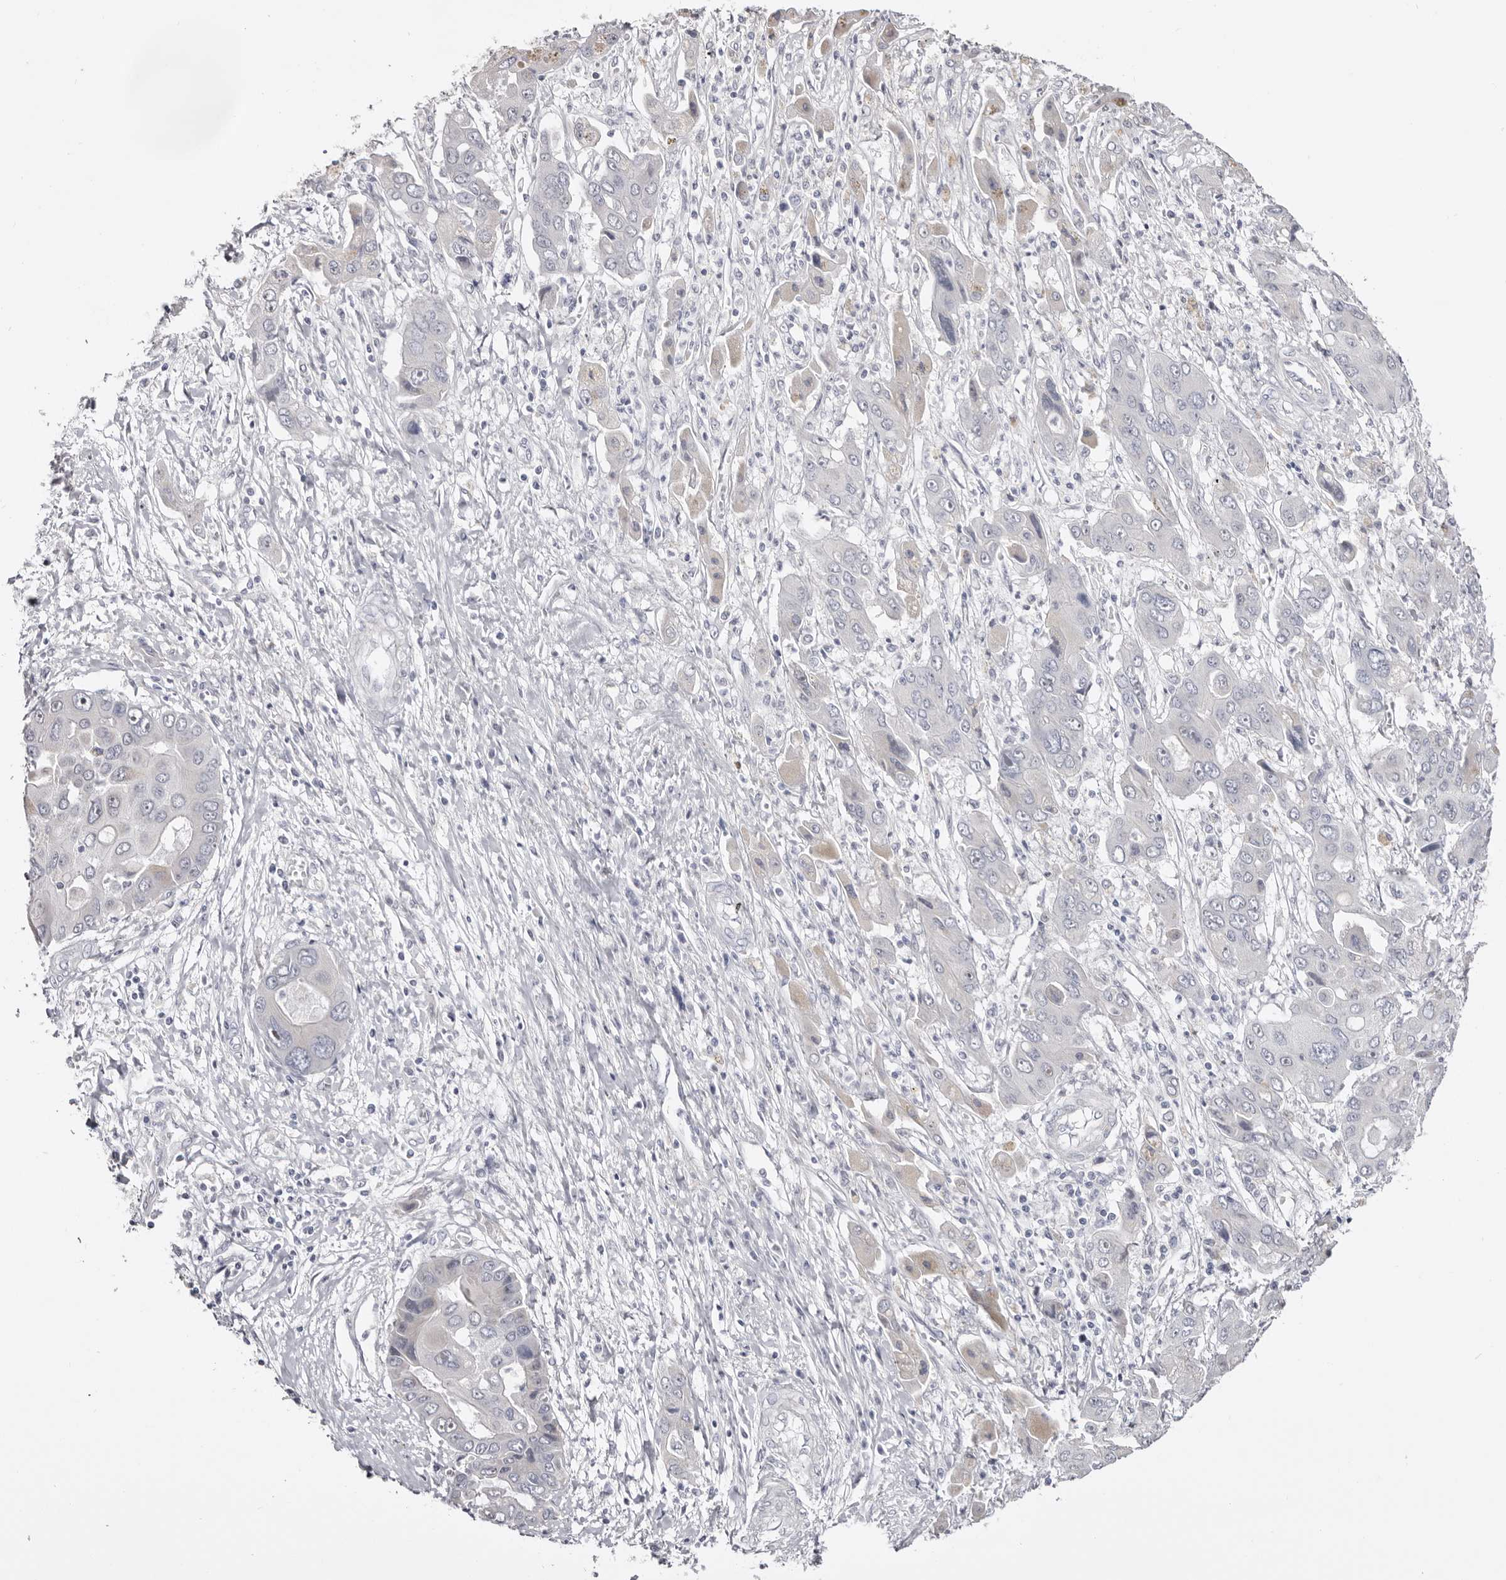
{"staining": {"intensity": "negative", "quantity": "none", "location": "none"}, "tissue": "liver cancer", "cell_type": "Tumor cells", "image_type": "cancer", "snomed": [{"axis": "morphology", "description": "Cholangiocarcinoma"}, {"axis": "topography", "description": "Liver"}], "caption": "This is an immunohistochemistry micrograph of liver cancer. There is no staining in tumor cells.", "gene": "CASQ1", "patient": {"sex": "male", "age": 67}}